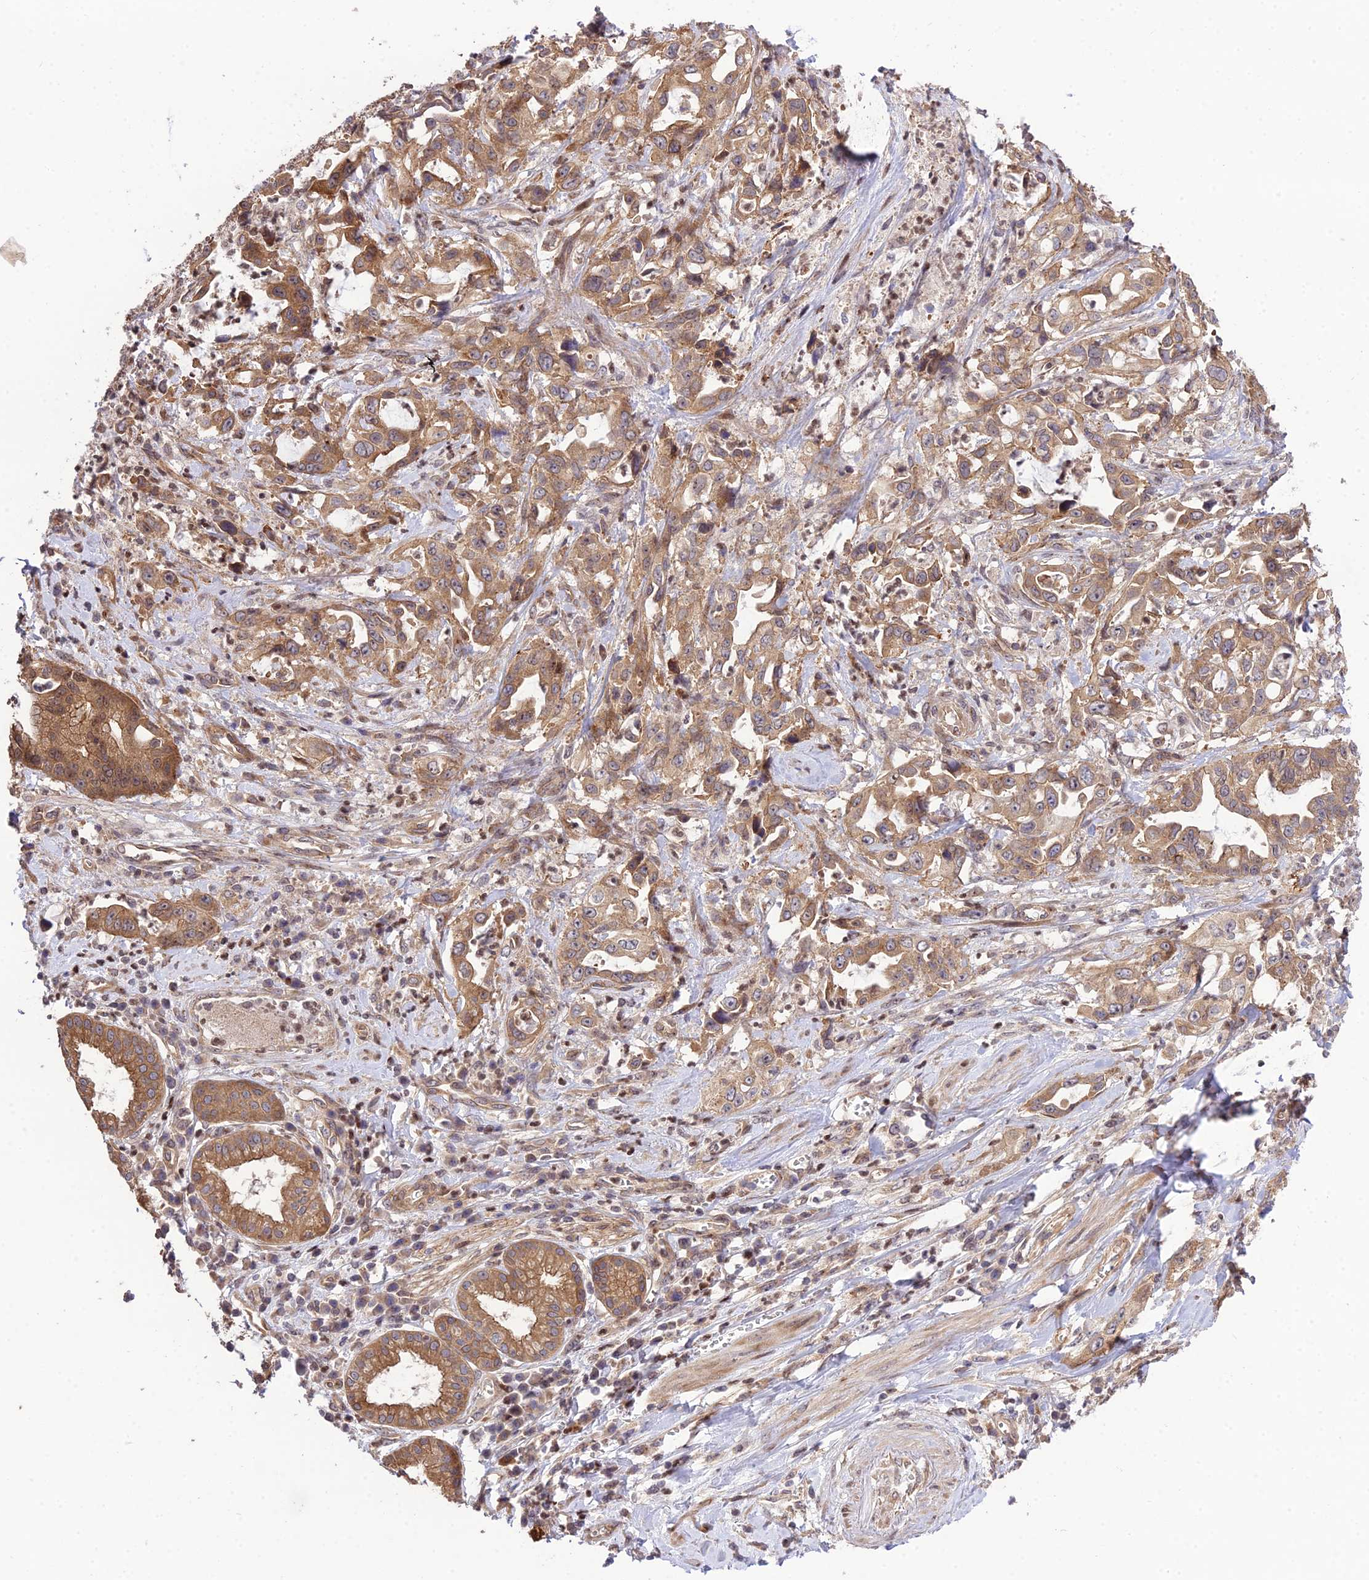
{"staining": {"intensity": "moderate", "quantity": ">75%", "location": "cytoplasmic/membranous"}, "tissue": "pancreatic cancer", "cell_type": "Tumor cells", "image_type": "cancer", "snomed": [{"axis": "morphology", "description": "Adenocarcinoma, NOS"}, {"axis": "topography", "description": "Pancreas"}], "caption": "Brown immunohistochemical staining in human pancreatic cancer (adenocarcinoma) displays moderate cytoplasmic/membranous expression in approximately >75% of tumor cells. (DAB (3,3'-diaminobenzidine) = brown stain, brightfield microscopy at high magnification).", "gene": "SMG6", "patient": {"sex": "female", "age": 61}}